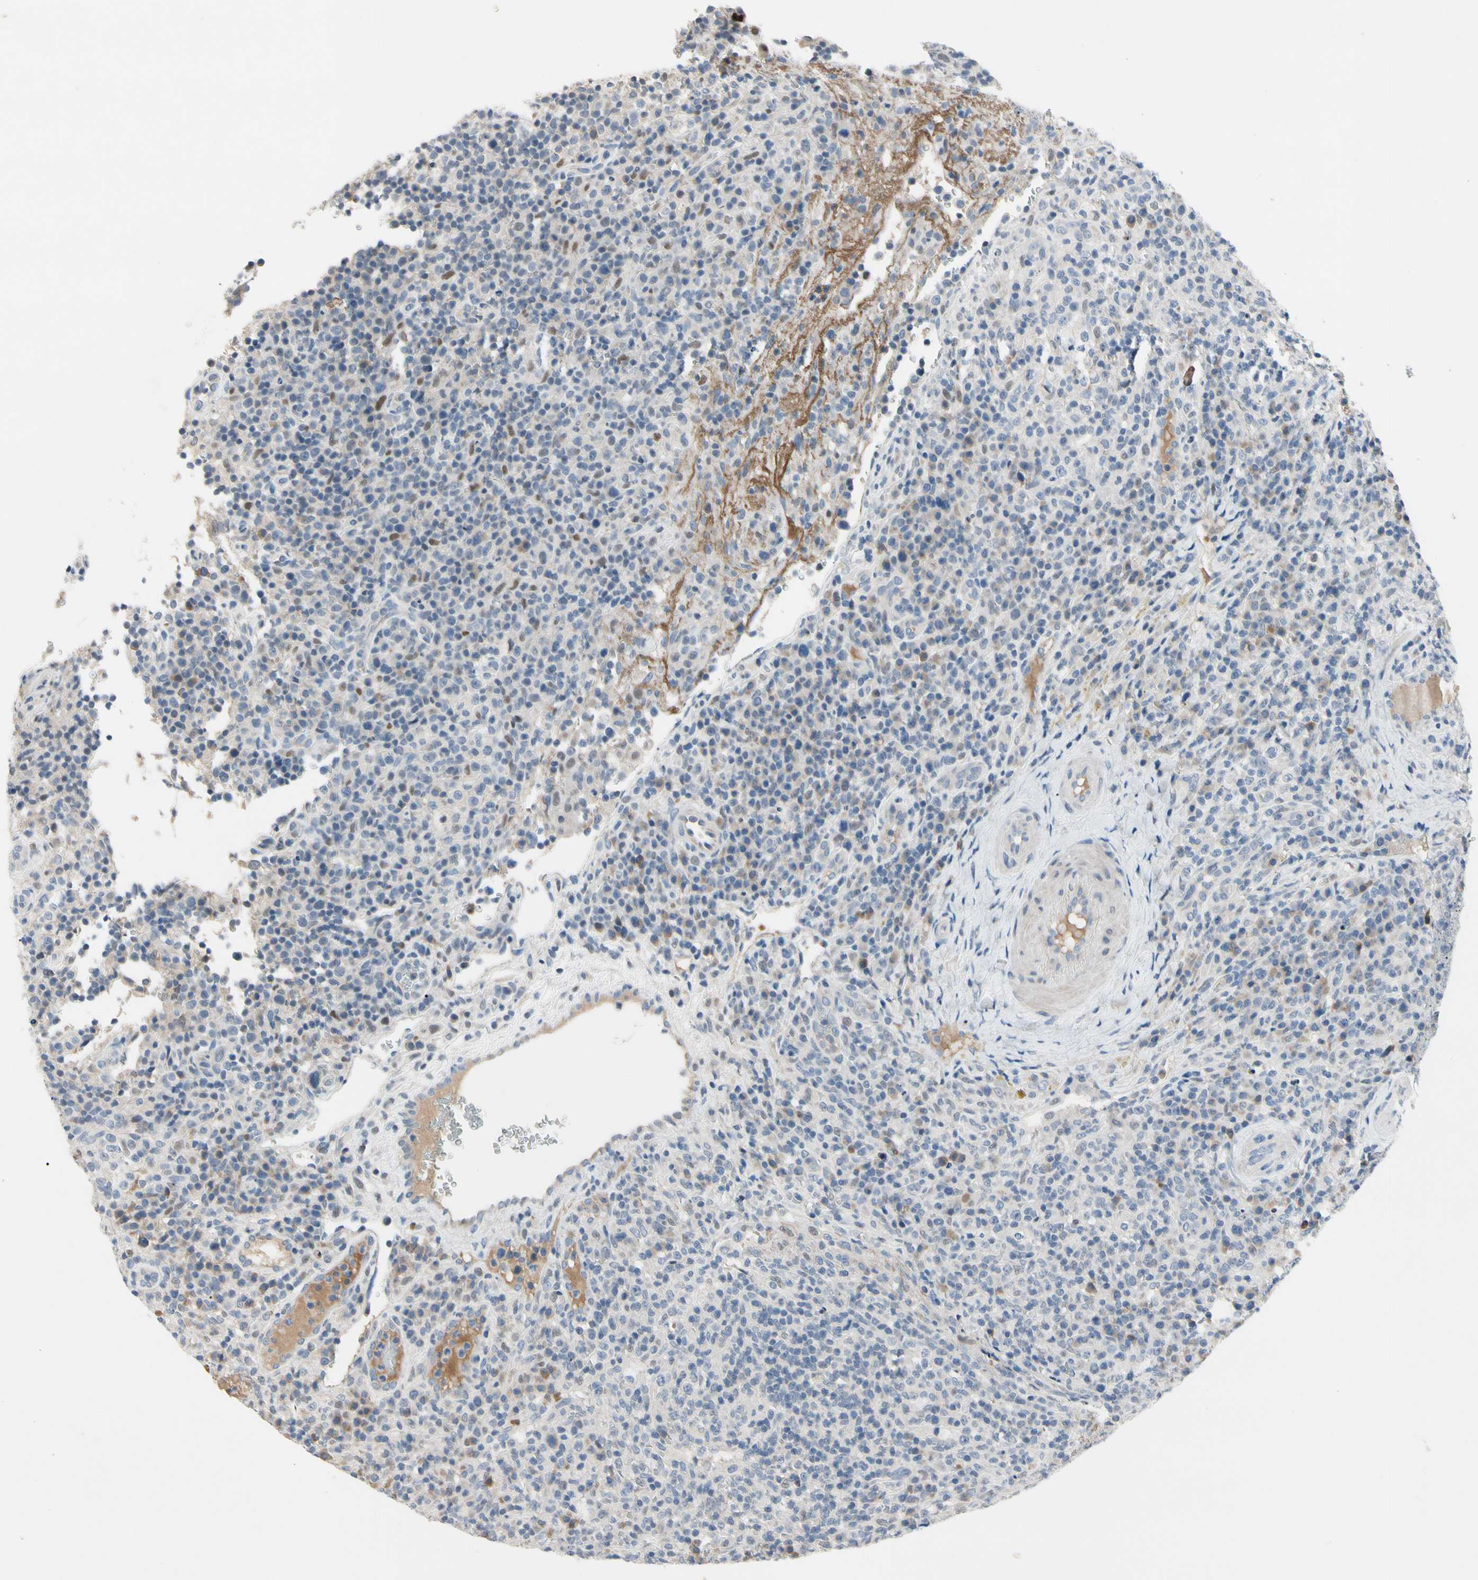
{"staining": {"intensity": "negative", "quantity": "none", "location": "none"}, "tissue": "lymphoma", "cell_type": "Tumor cells", "image_type": "cancer", "snomed": [{"axis": "morphology", "description": "Malignant lymphoma, non-Hodgkin's type, High grade"}, {"axis": "topography", "description": "Lymph node"}], "caption": "Immunohistochemistry of malignant lymphoma, non-Hodgkin's type (high-grade) reveals no positivity in tumor cells.", "gene": "ECRG4", "patient": {"sex": "female", "age": 76}}